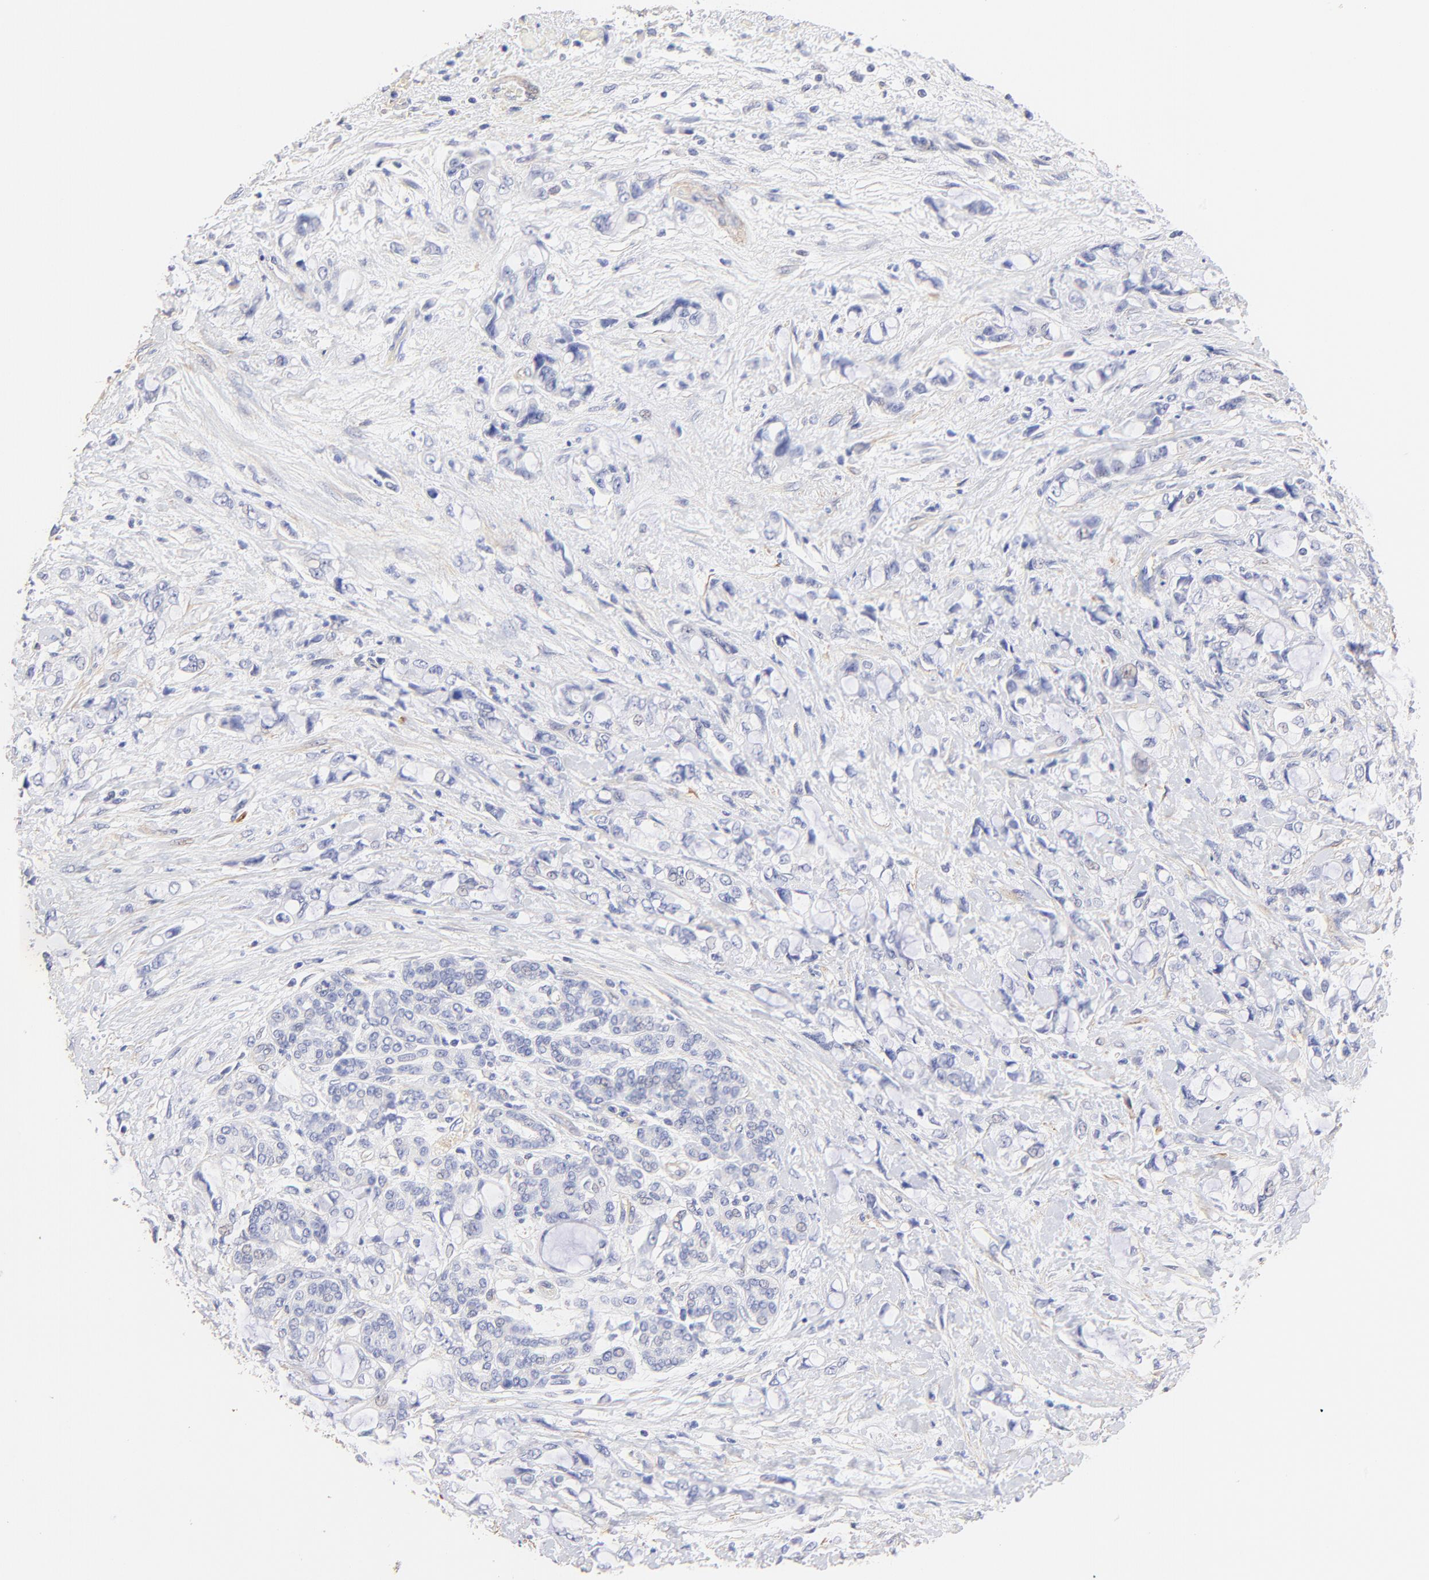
{"staining": {"intensity": "negative", "quantity": "none", "location": "none"}, "tissue": "pancreatic cancer", "cell_type": "Tumor cells", "image_type": "cancer", "snomed": [{"axis": "morphology", "description": "Adenocarcinoma, NOS"}, {"axis": "topography", "description": "Pancreas"}], "caption": "Tumor cells show no significant protein staining in pancreatic cancer (adenocarcinoma).", "gene": "ACTRT1", "patient": {"sex": "female", "age": 70}}